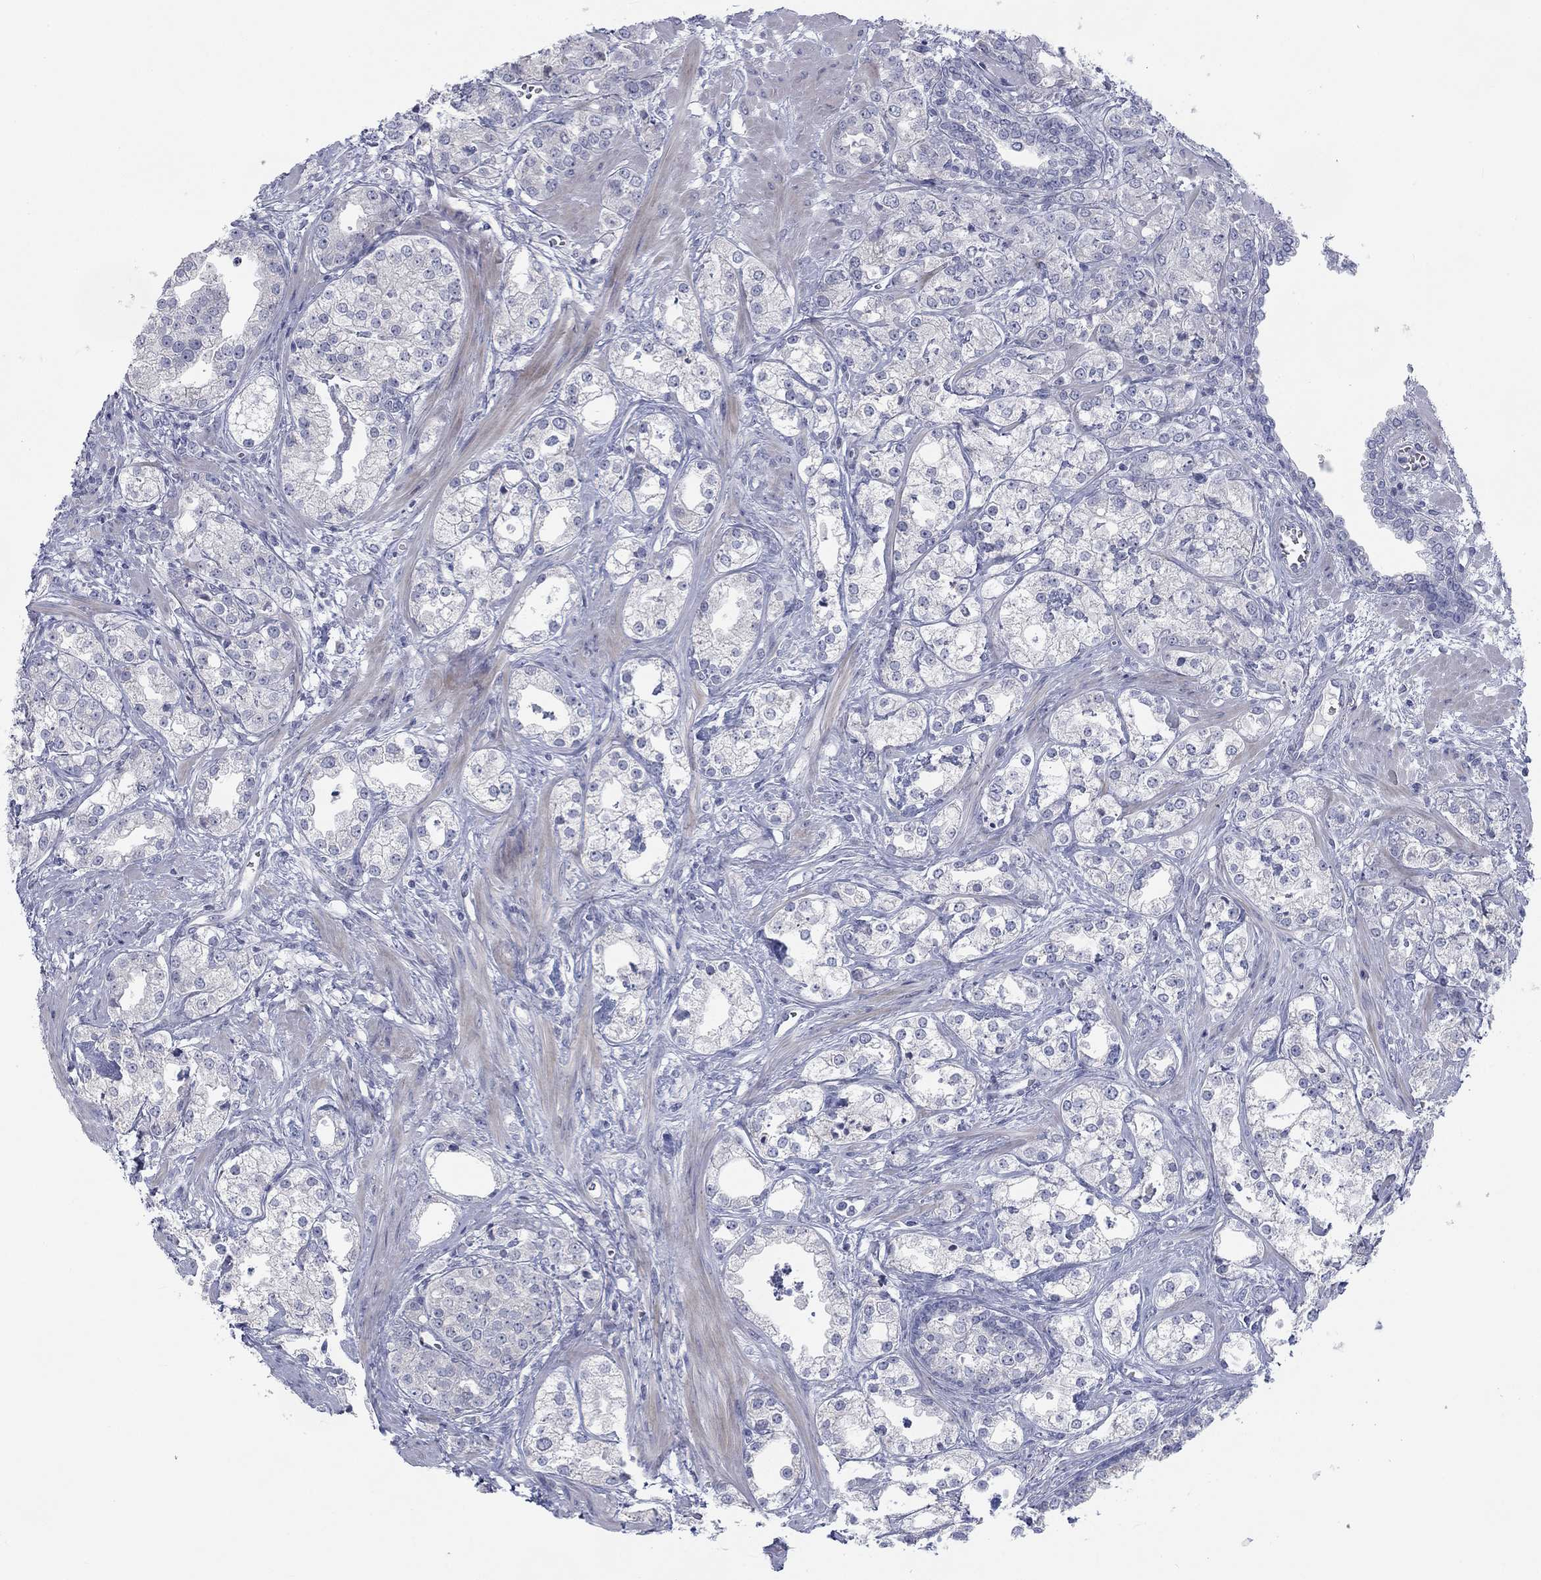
{"staining": {"intensity": "negative", "quantity": "none", "location": "none"}, "tissue": "prostate cancer", "cell_type": "Tumor cells", "image_type": "cancer", "snomed": [{"axis": "morphology", "description": "Adenocarcinoma, NOS"}, {"axis": "topography", "description": "Prostate and seminal vesicle, NOS"}, {"axis": "topography", "description": "Prostate"}], "caption": "Tumor cells show no significant protein staining in prostate cancer (adenocarcinoma).", "gene": "CALB1", "patient": {"sex": "male", "age": 62}}